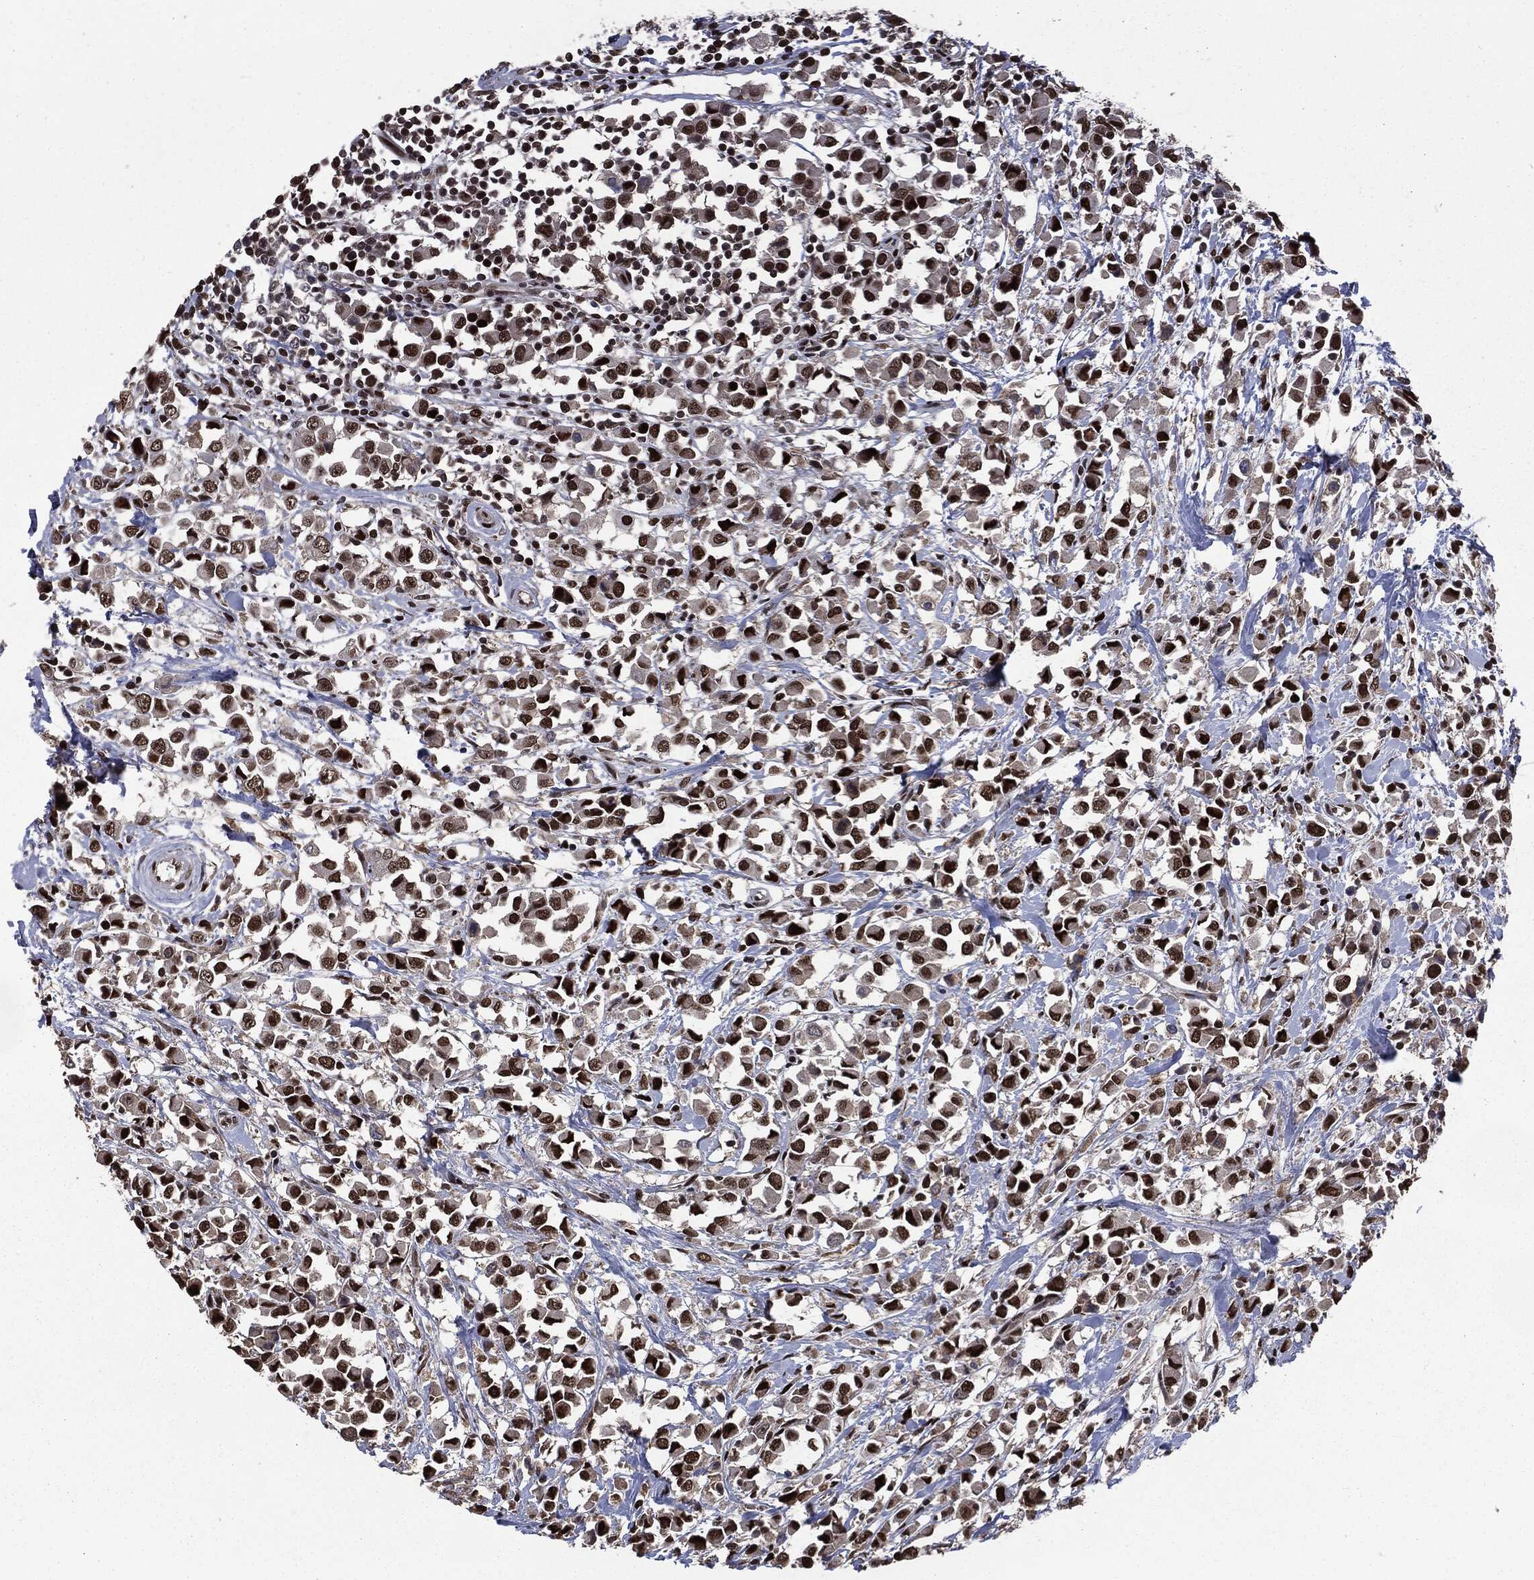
{"staining": {"intensity": "strong", "quantity": ">75%", "location": "nuclear"}, "tissue": "breast cancer", "cell_type": "Tumor cells", "image_type": "cancer", "snomed": [{"axis": "morphology", "description": "Duct carcinoma"}, {"axis": "topography", "description": "Breast"}], "caption": "A high-resolution photomicrograph shows IHC staining of intraductal carcinoma (breast), which reveals strong nuclear expression in approximately >75% of tumor cells. Nuclei are stained in blue.", "gene": "DVL2", "patient": {"sex": "female", "age": 61}}